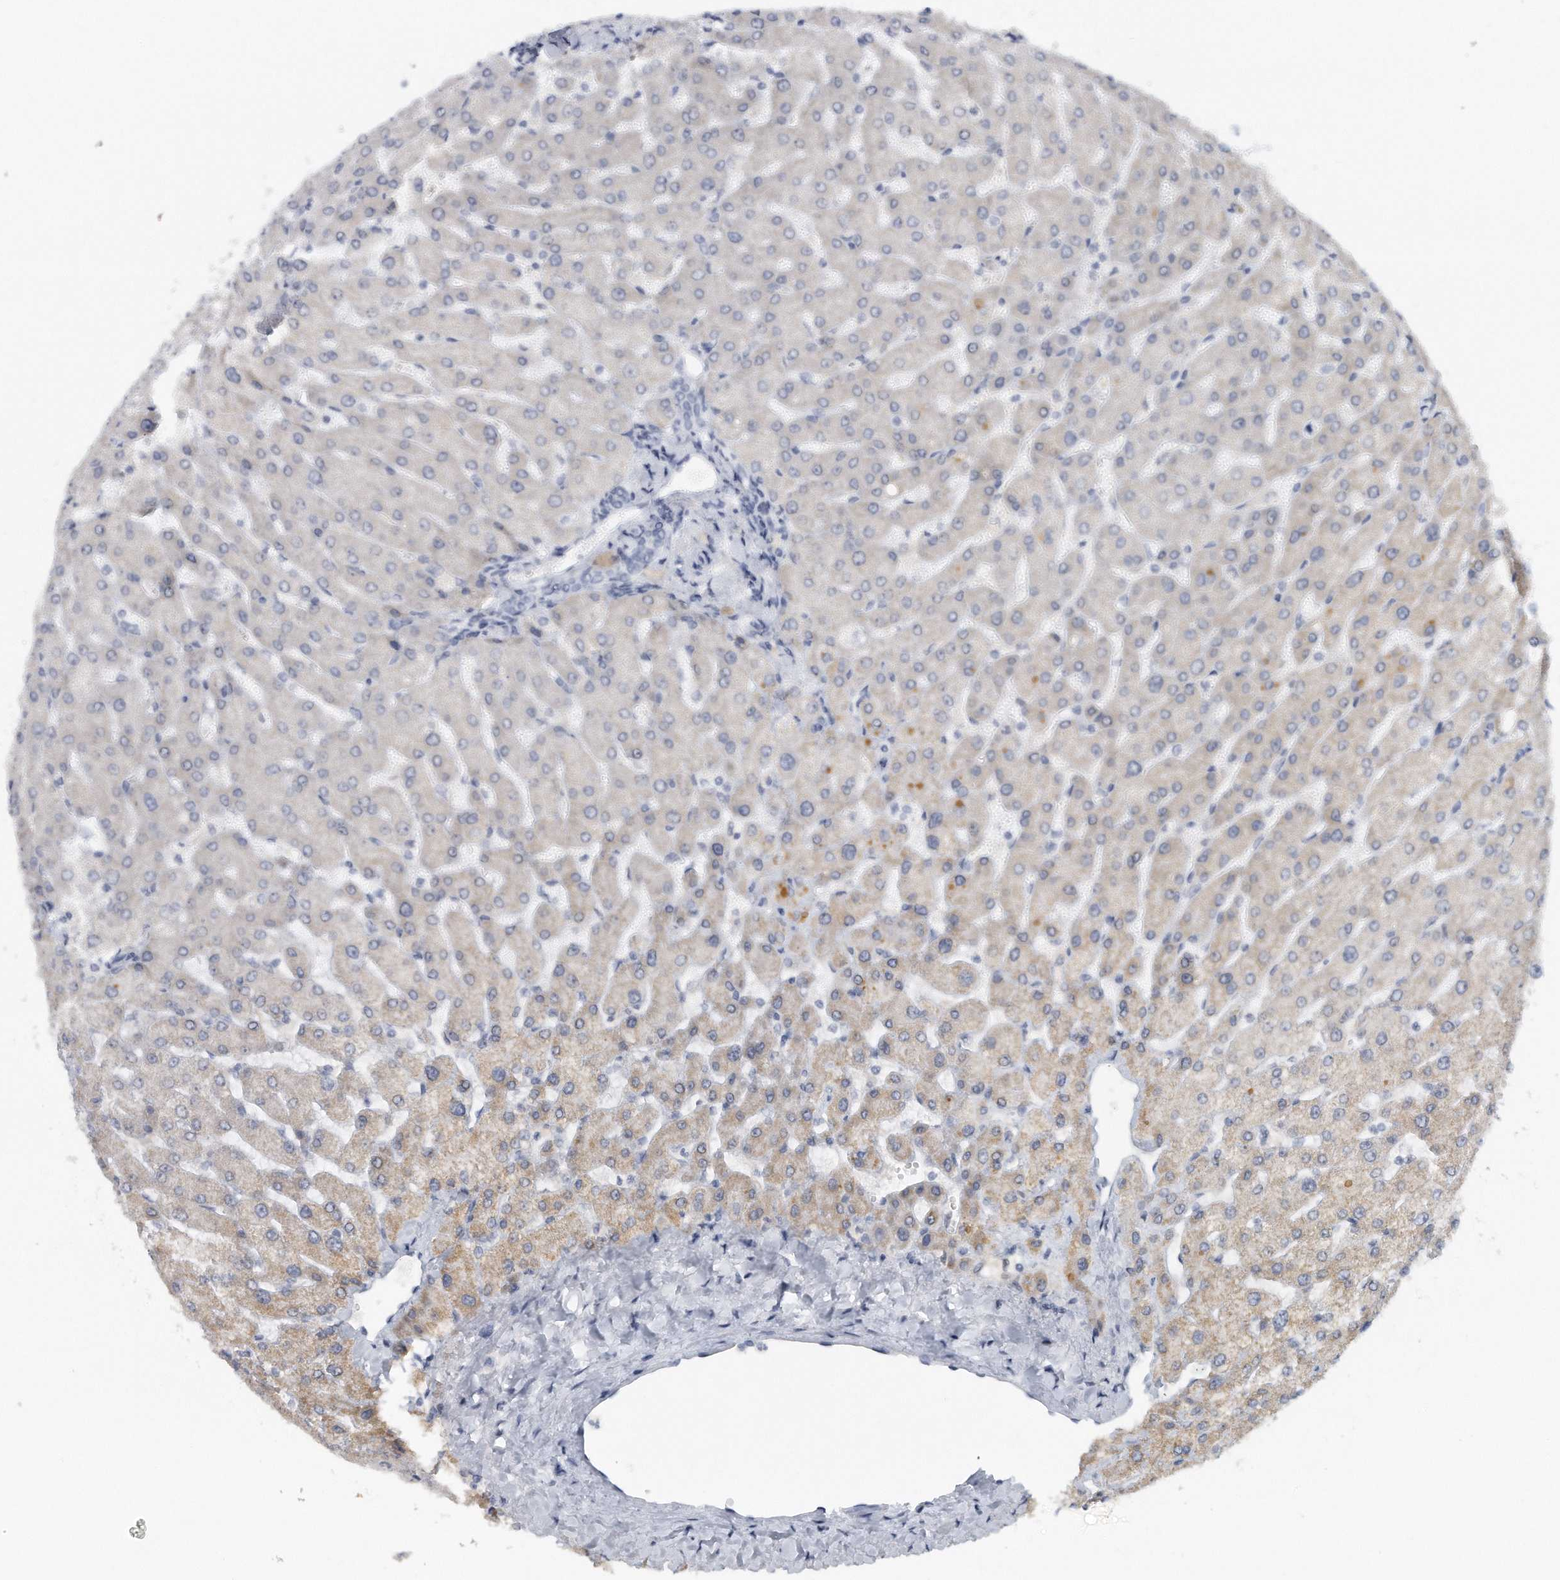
{"staining": {"intensity": "negative", "quantity": "none", "location": "none"}, "tissue": "liver", "cell_type": "Cholangiocytes", "image_type": "normal", "snomed": [{"axis": "morphology", "description": "Normal tissue, NOS"}, {"axis": "topography", "description": "Liver"}], "caption": "IHC photomicrograph of normal liver: liver stained with DAB (3,3'-diaminobenzidine) demonstrates no significant protein positivity in cholangiocytes. (DAB (3,3'-diaminobenzidine) IHC, high magnification).", "gene": "DDX43", "patient": {"sex": "male", "age": 55}}